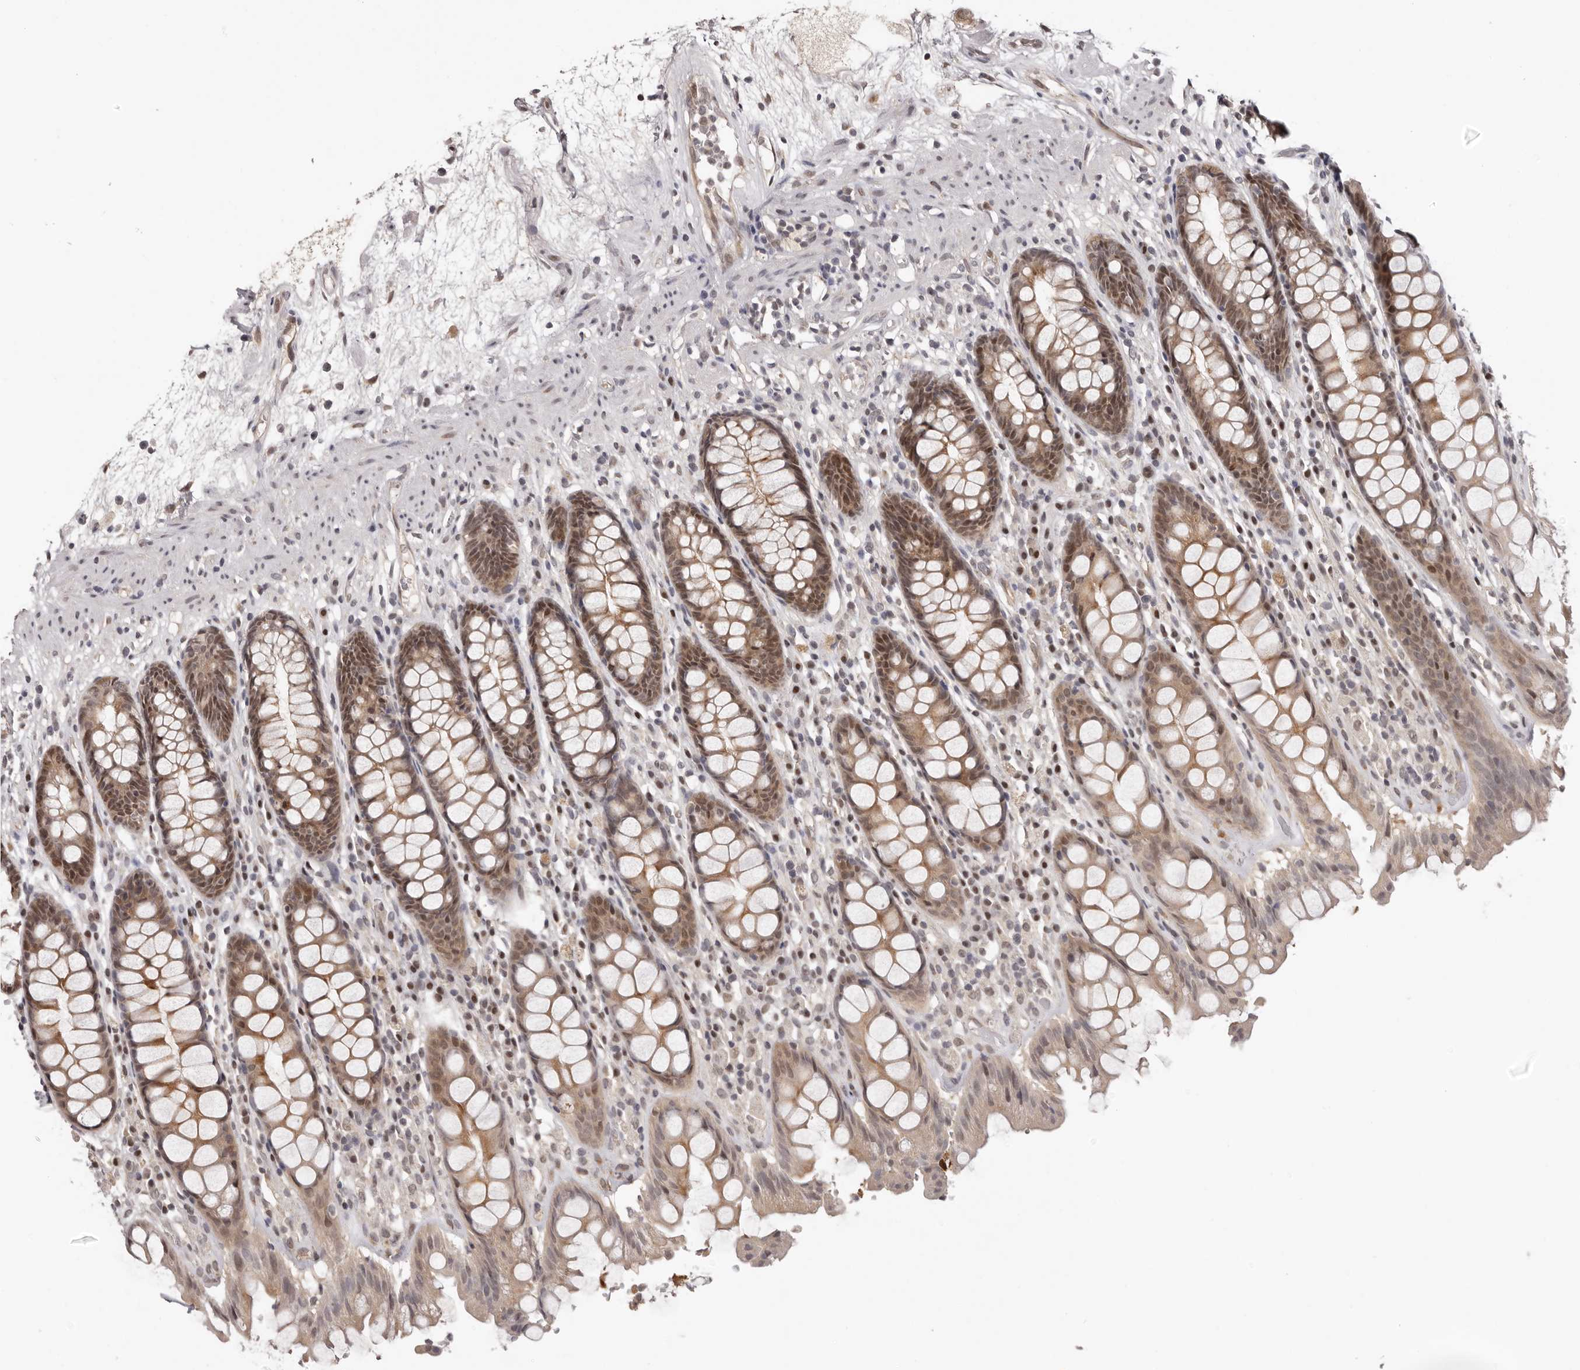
{"staining": {"intensity": "moderate", "quantity": ">75%", "location": "cytoplasmic/membranous,nuclear"}, "tissue": "rectum", "cell_type": "Glandular cells", "image_type": "normal", "snomed": [{"axis": "morphology", "description": "Normal tissue, NOS"}, {"axis": "topography", "description": "Rectum"}], "caption": "Protein staining by IHC reveals moderate cytoplasmic/membranous,nuclear positivity in about >75% of glandular cells in normal rectum.", "gene": "TBX5", "patient": {"sex": "male", "age": 64}}